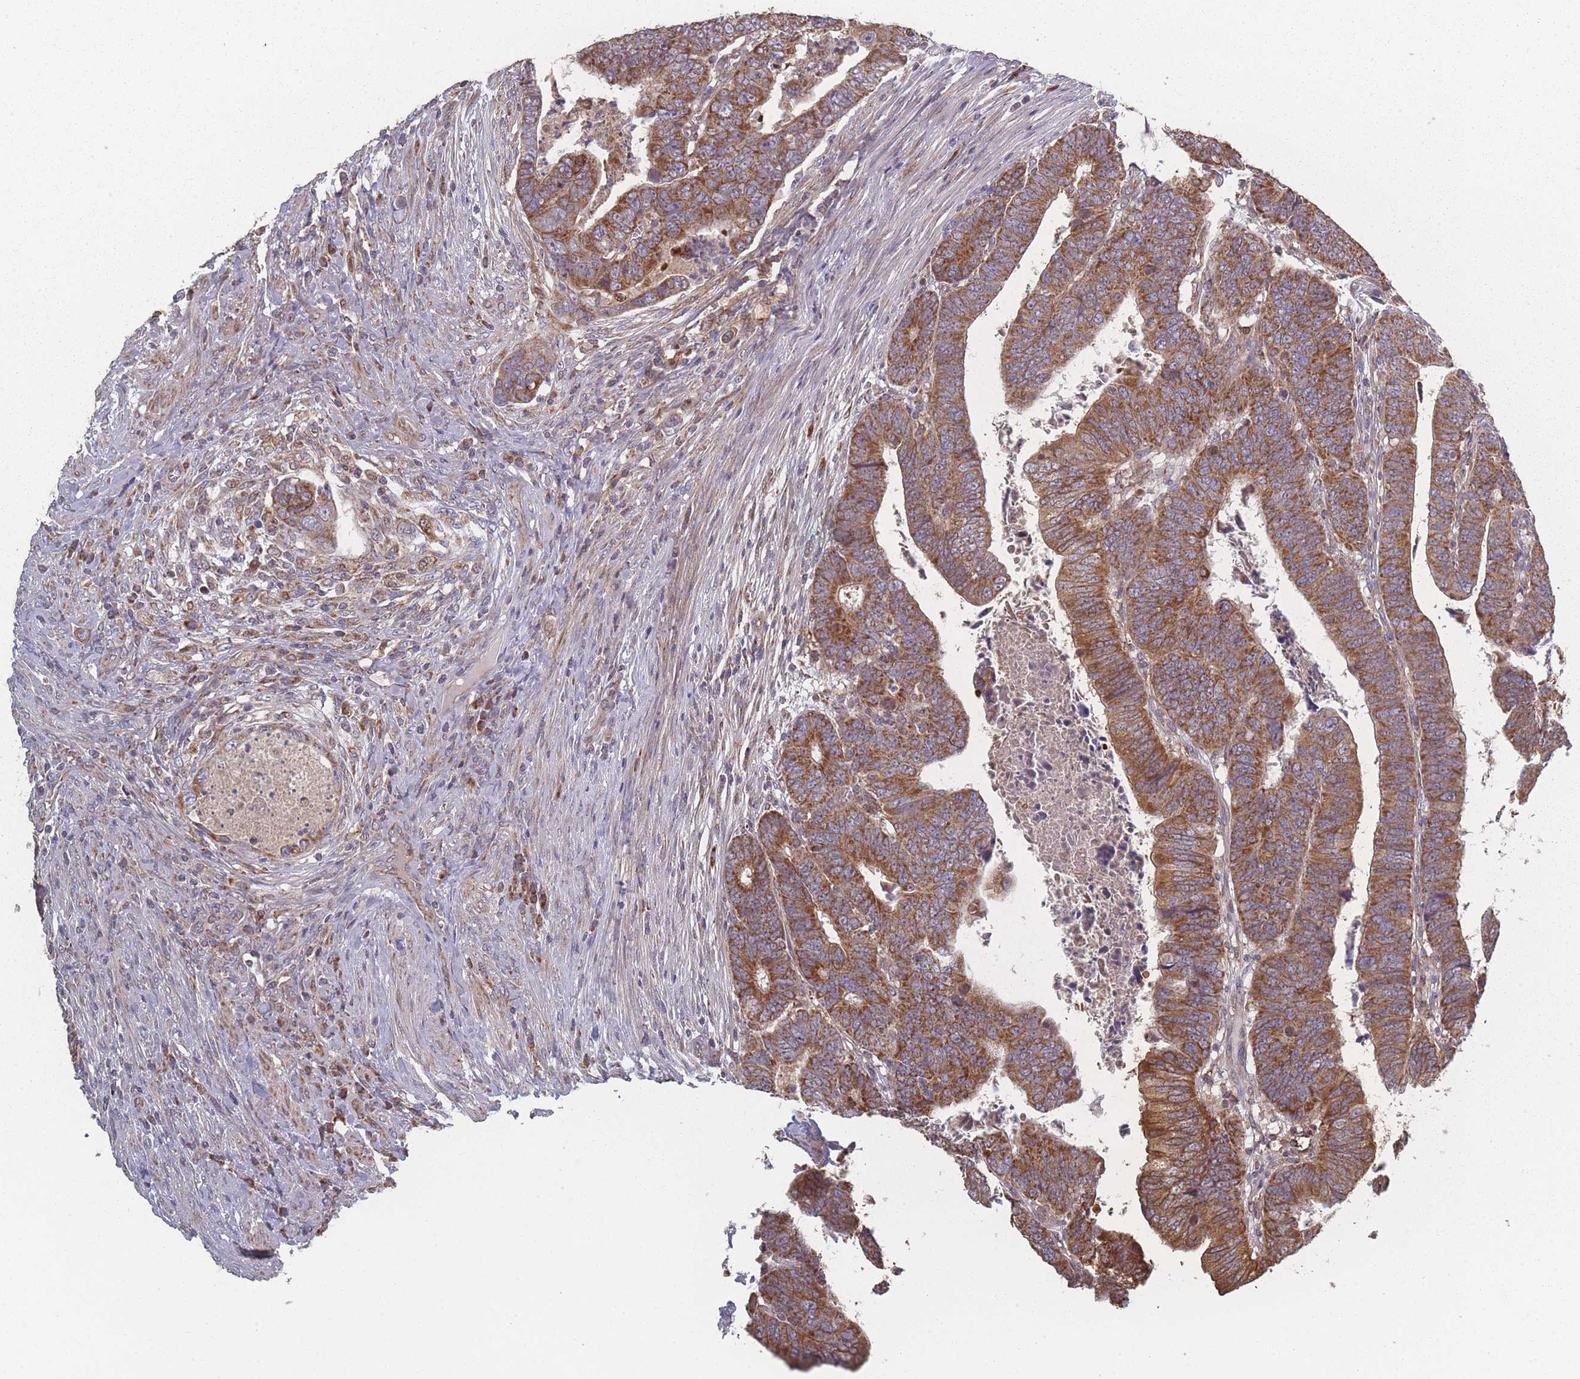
{"staining": {"intensity": "moderate", "quantity": ">75%", "location": "cytoplasmic/membranous"}, "tissue": "colorectal cancer", "cell_type": "Tumor cells", "image_type": "cancer", "snomed": [{"axis": "morphology", "description": "Normal tissue, NOS"}, {"axis": "morphology", "description": "Adenocarcinoma, NOS"}, {"axis": "topography", "description": "Rectum"}], "caption": "There is medium levels of moderate cytoplasmic/membranous expression in tumor cells of colorectal adenocarcinoma, as demonstrated by immunohistochemical staining (brown color).", "gene": "PSMB3", "patient": {"sex": "female", "age": 65}}